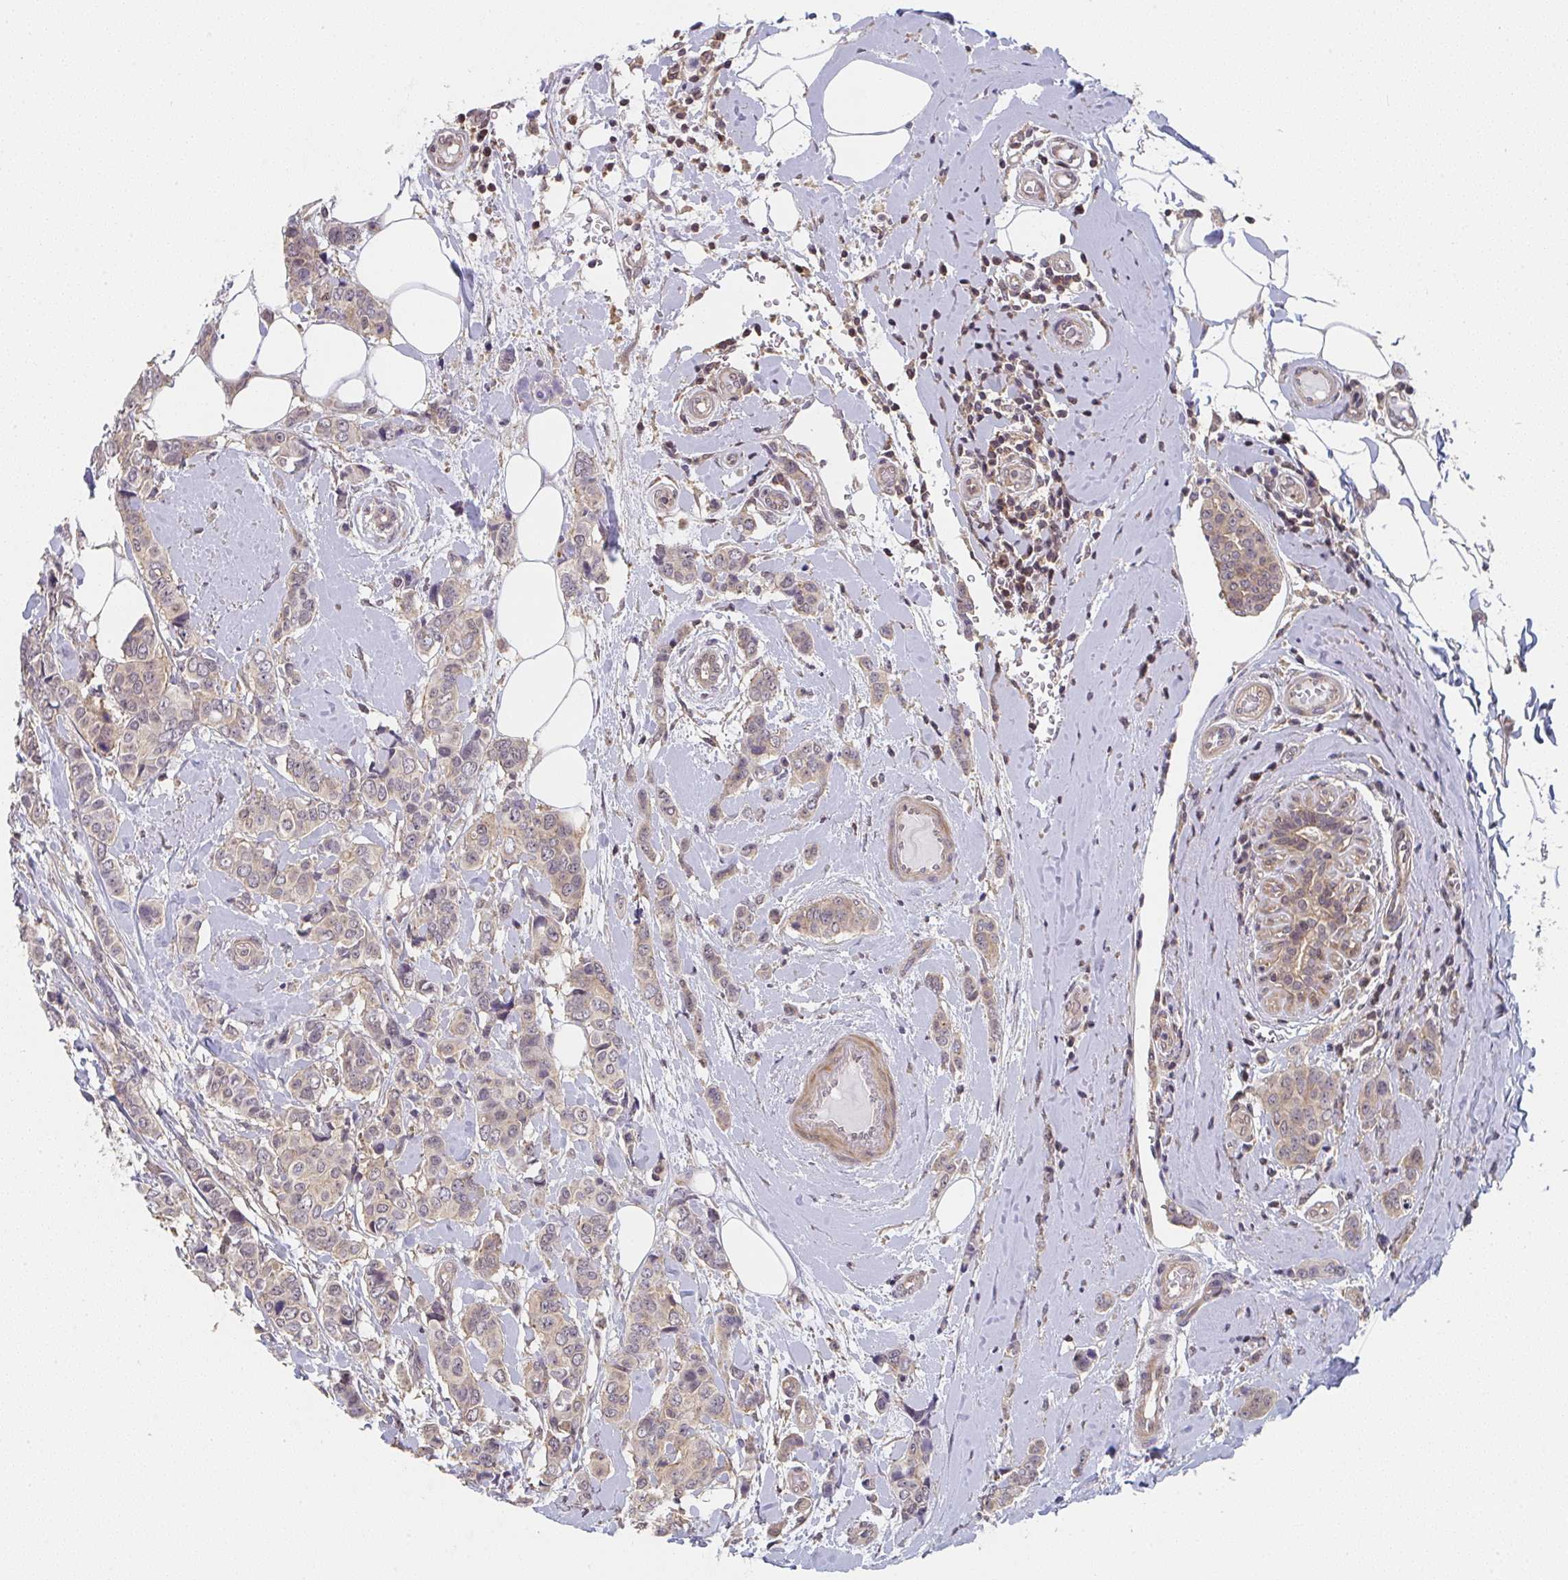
{"staining": {"intensity": "weak", "quantity": "<25%", "location": "cytoplasmic/membranous"}, "tissue": "breast cancer", "cell_type": "Tumor cells", "image_type": "cancer", "snomed": [{"axis": "morphology", "description": "Lobular carcinoma"}, {"axis": "topography", "description": "Breast"}], "caption": "Immunohistochemistry (IHC) histopathology image of neoplastic tissue: human breast cancer (lobular carcinoma) stained with DAB demonstrates no significant protein staining in tumor cells. (DAB immunohistochemistry with hematoxylin counter stain).", "gene": "RANGRF", "patient": {"sex": "female", "age": 51}}